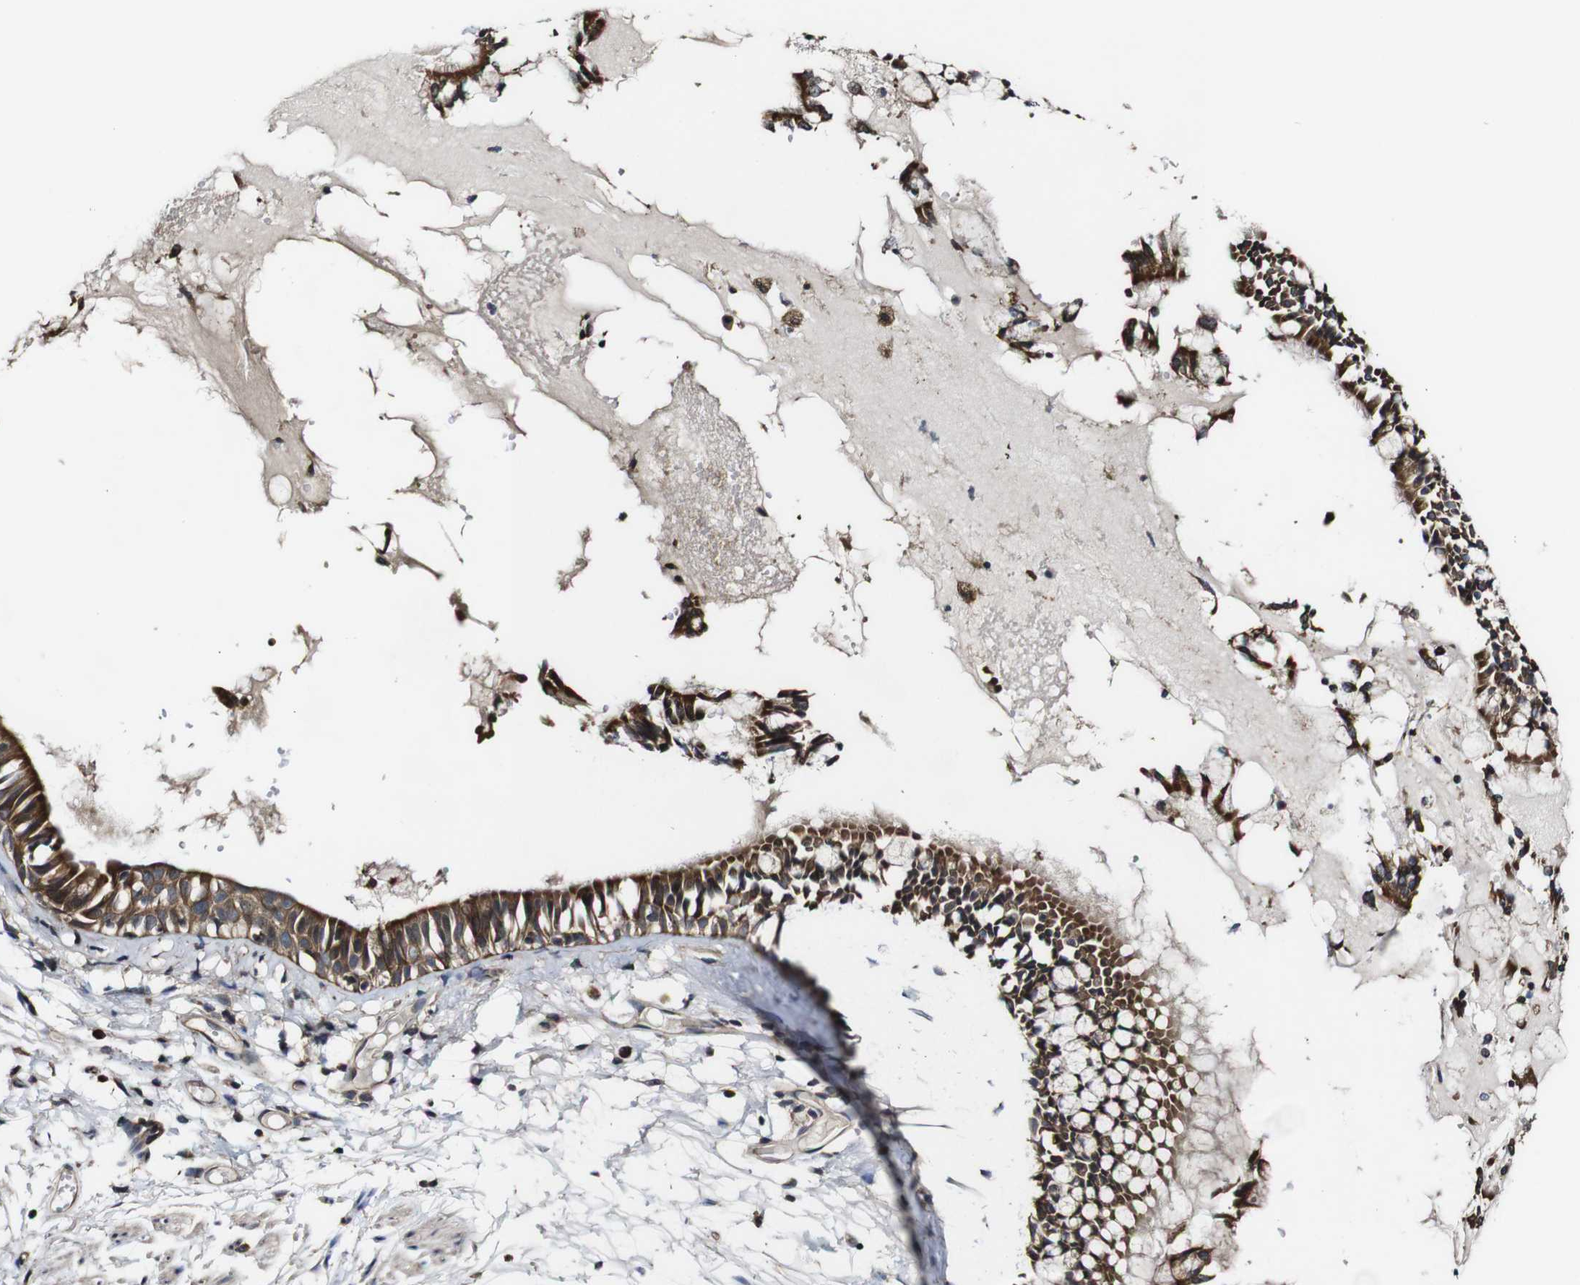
{"staining": {"intensity": "strong", "quantity": "25%-75%", "location": "cytoplasmic/membranous"}, "tissue": "bronchus", "cell_type": "Respiratory epithelial cells", "image_type": "normal", "snomed": [{"axis": "morphology", "description": "Normal tissue, NOS"}, {"axis": "morphology", "description": "Inflammation, NOS"}, {"axis": "topography", "description": "Cartilage tissue"}, {"axis": "topography", "description": "Lung"}], "caption": "The image reveals staining of benign bronchus, revealing strong cytoplasmic/membranous protein positivity (brown color) within respiratory epithelial cells.", "gene": "BTN3A3", "patient": {"sex": "male", "age": 71}}